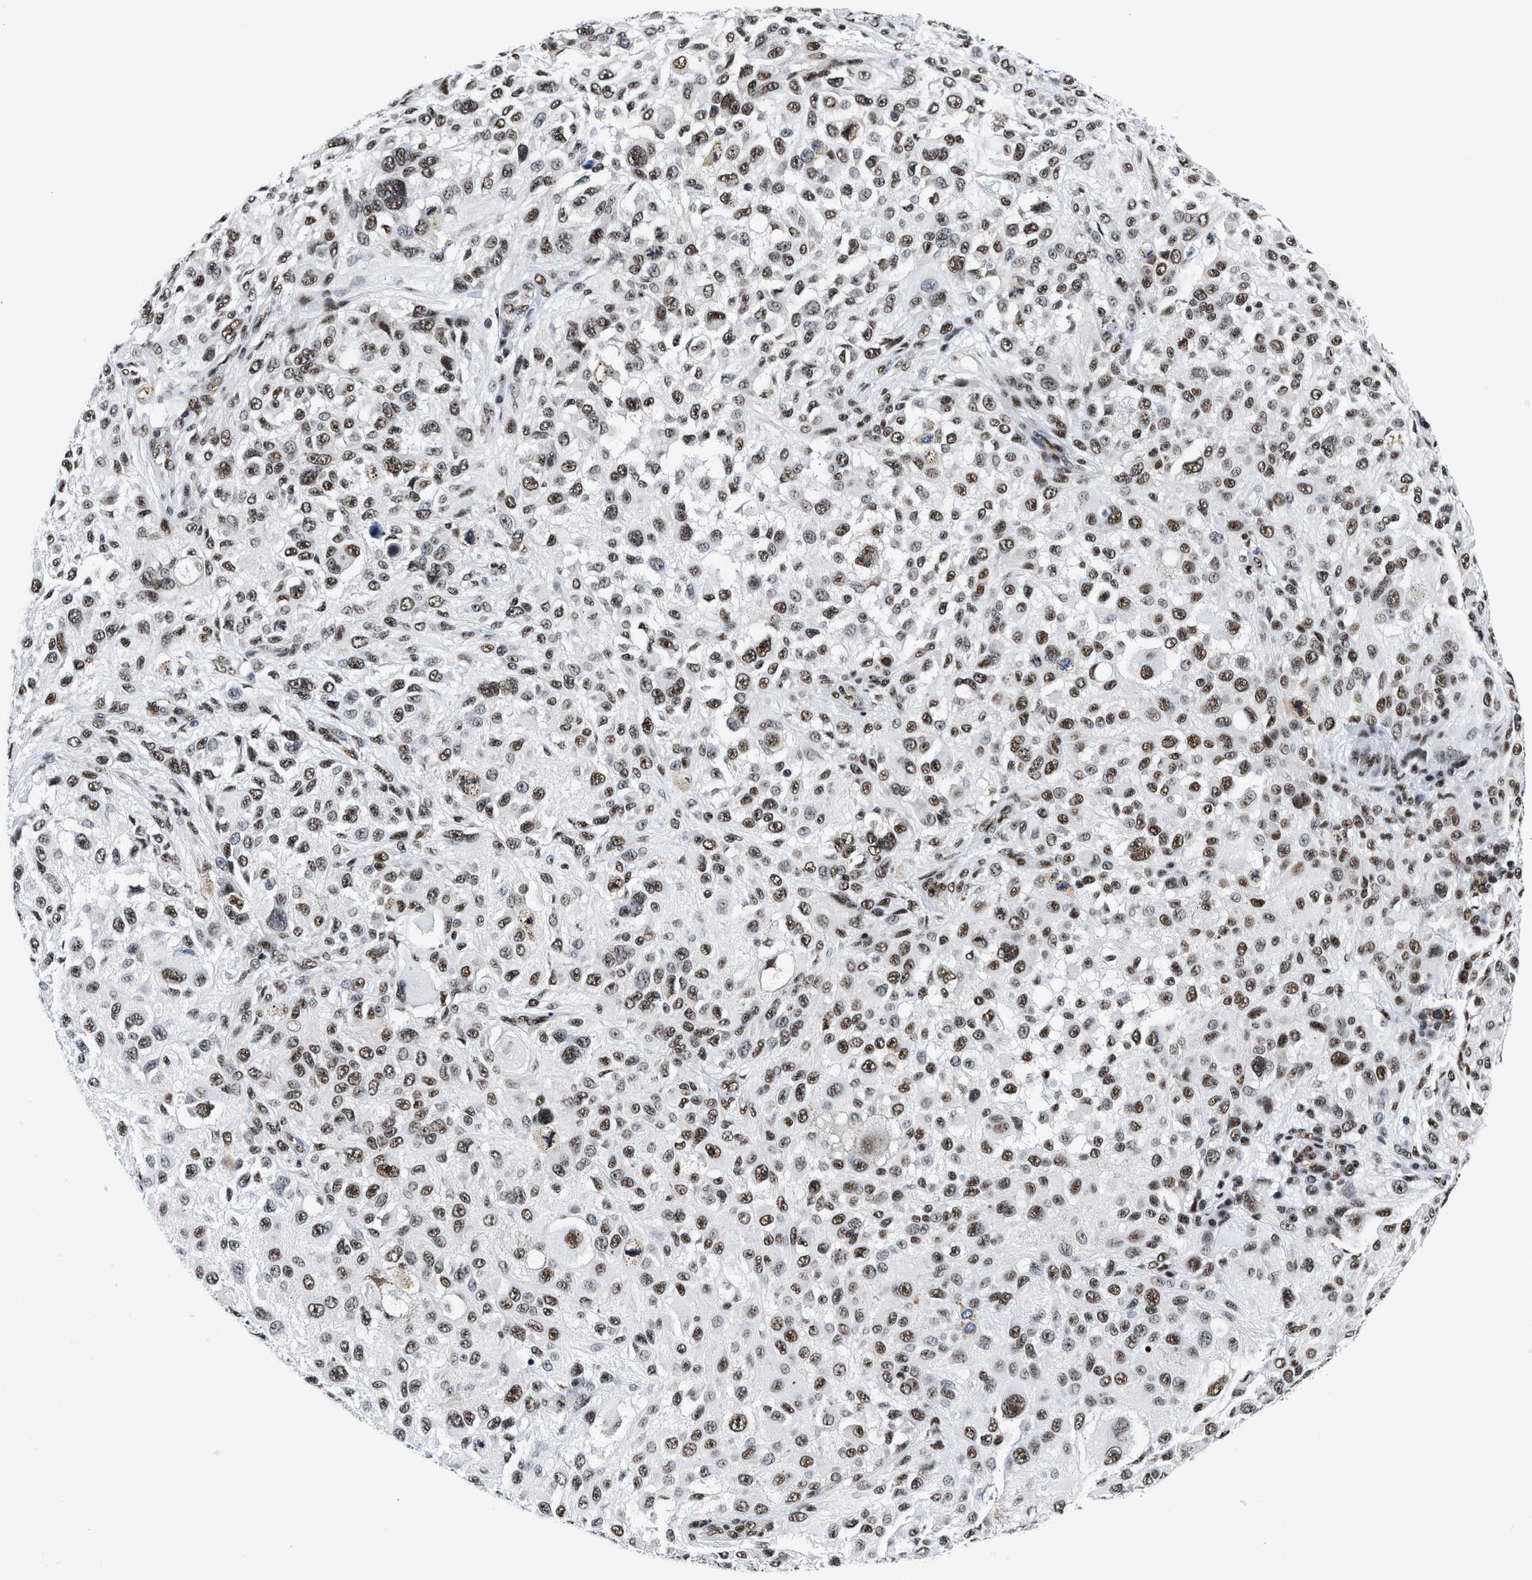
{"staining": {"intensity": "moderate", "quantity": ">75%", "location": "nuclear"}, "tissue": "melanoma", "cell_type": "Tumor cells", "image_type": "cancer", "snomed": [{"axis": "morphology", "description": "Necrosis, NOS"}, {"axis": "morphology", "description": "Malignant melanoma, NOS"}, {"axis": "topography", "description": "Skin"}], "caption": "Immunohistochemical staining of human melanoma shows moderate nuclear protein staining in approximately >75% of tumor cells.", "gene": "RBM8A", "patient": {"sex": "female", "age": 87}}